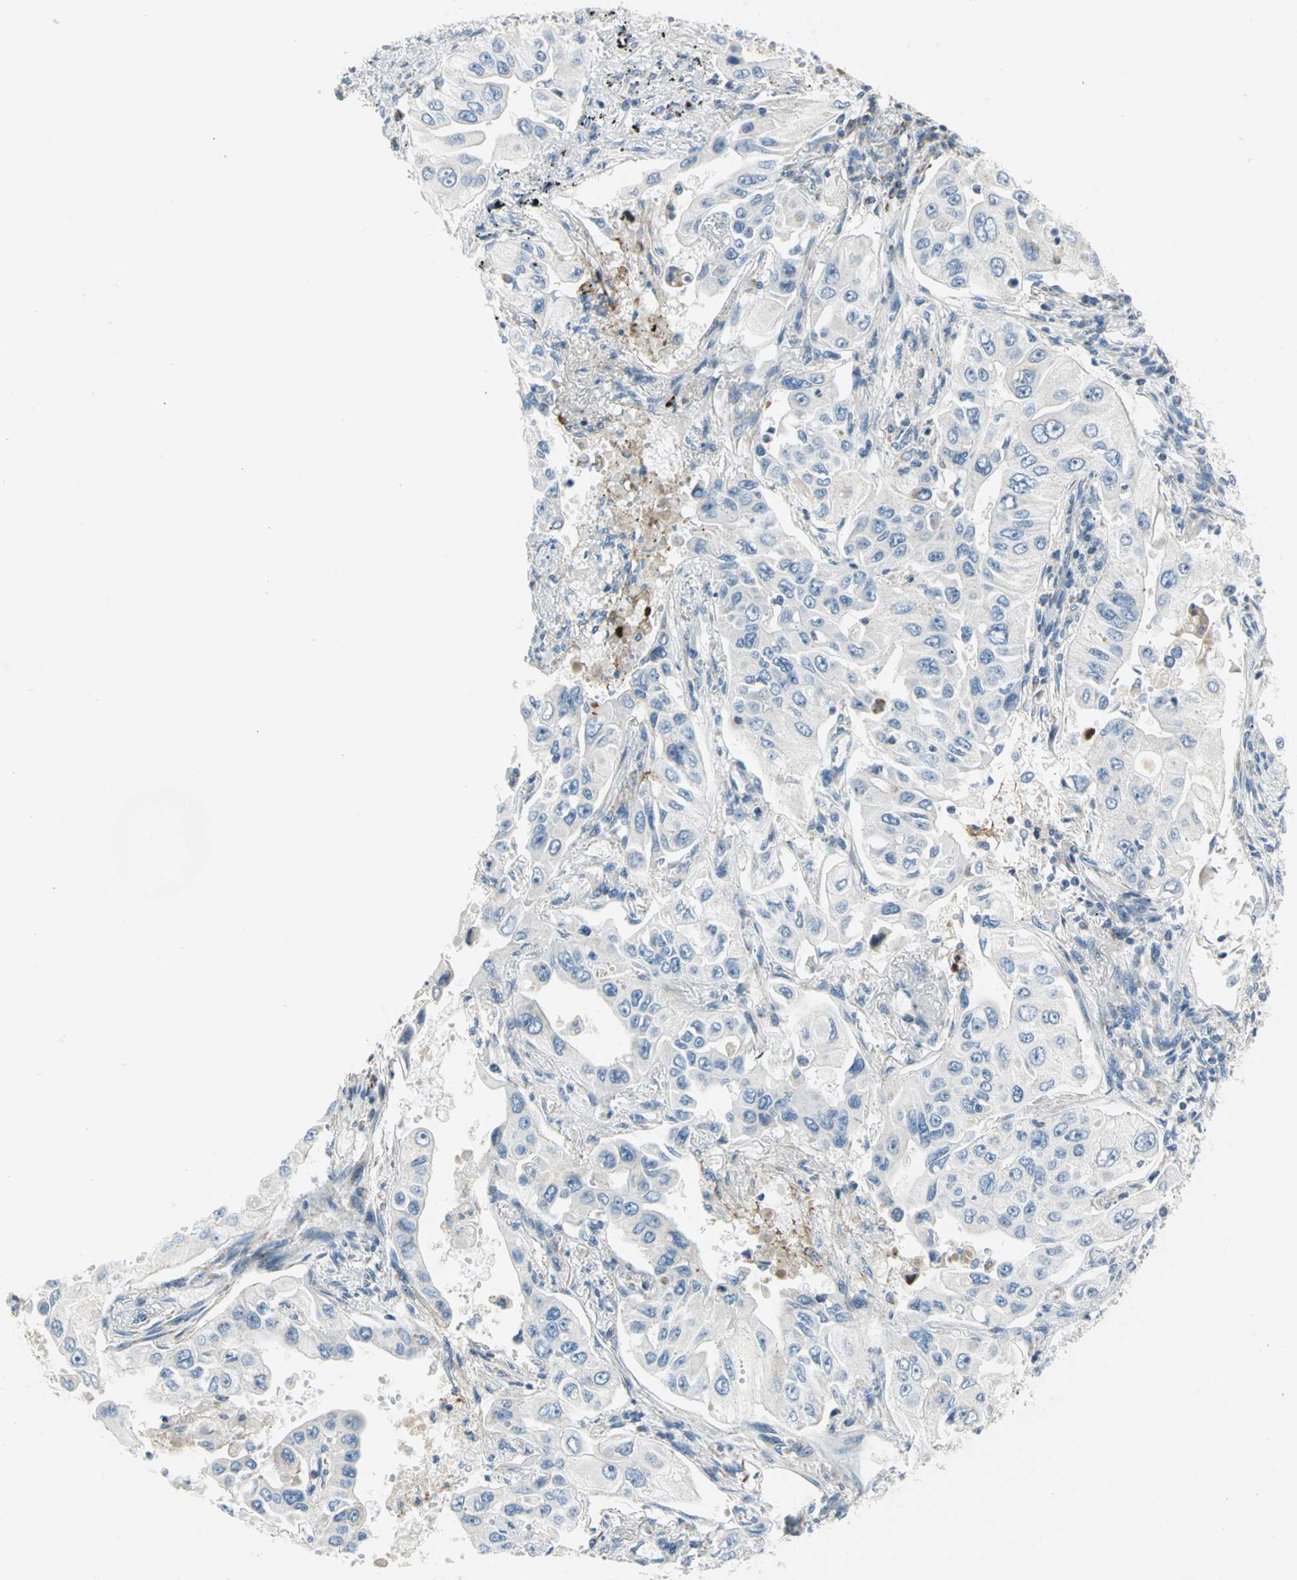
{"staining": {"intensity": "negative", "quantity": "none", "location": "none"}, "tissue": "lung cancer", "cell_type": "Tumor cells", "image_type": "cancer", "snomed": [{"axis": "morphology", "description": "Adenocarcinoma, NOS"}, {"axis": "topography", "description": "Lung"}], "caption": "The immunohistochemistry (IHC) histopathology image has no significant staining in tumor cells of lung adenocarcinoma tissue. (Stains: DAB immunohistochemistry (IHC) with hematoxylin counter stain, Microscopy: brightfield microscopy at high magnification).", "gene": "ALOX15", "patient": {"sex": "male", "age": 84}}